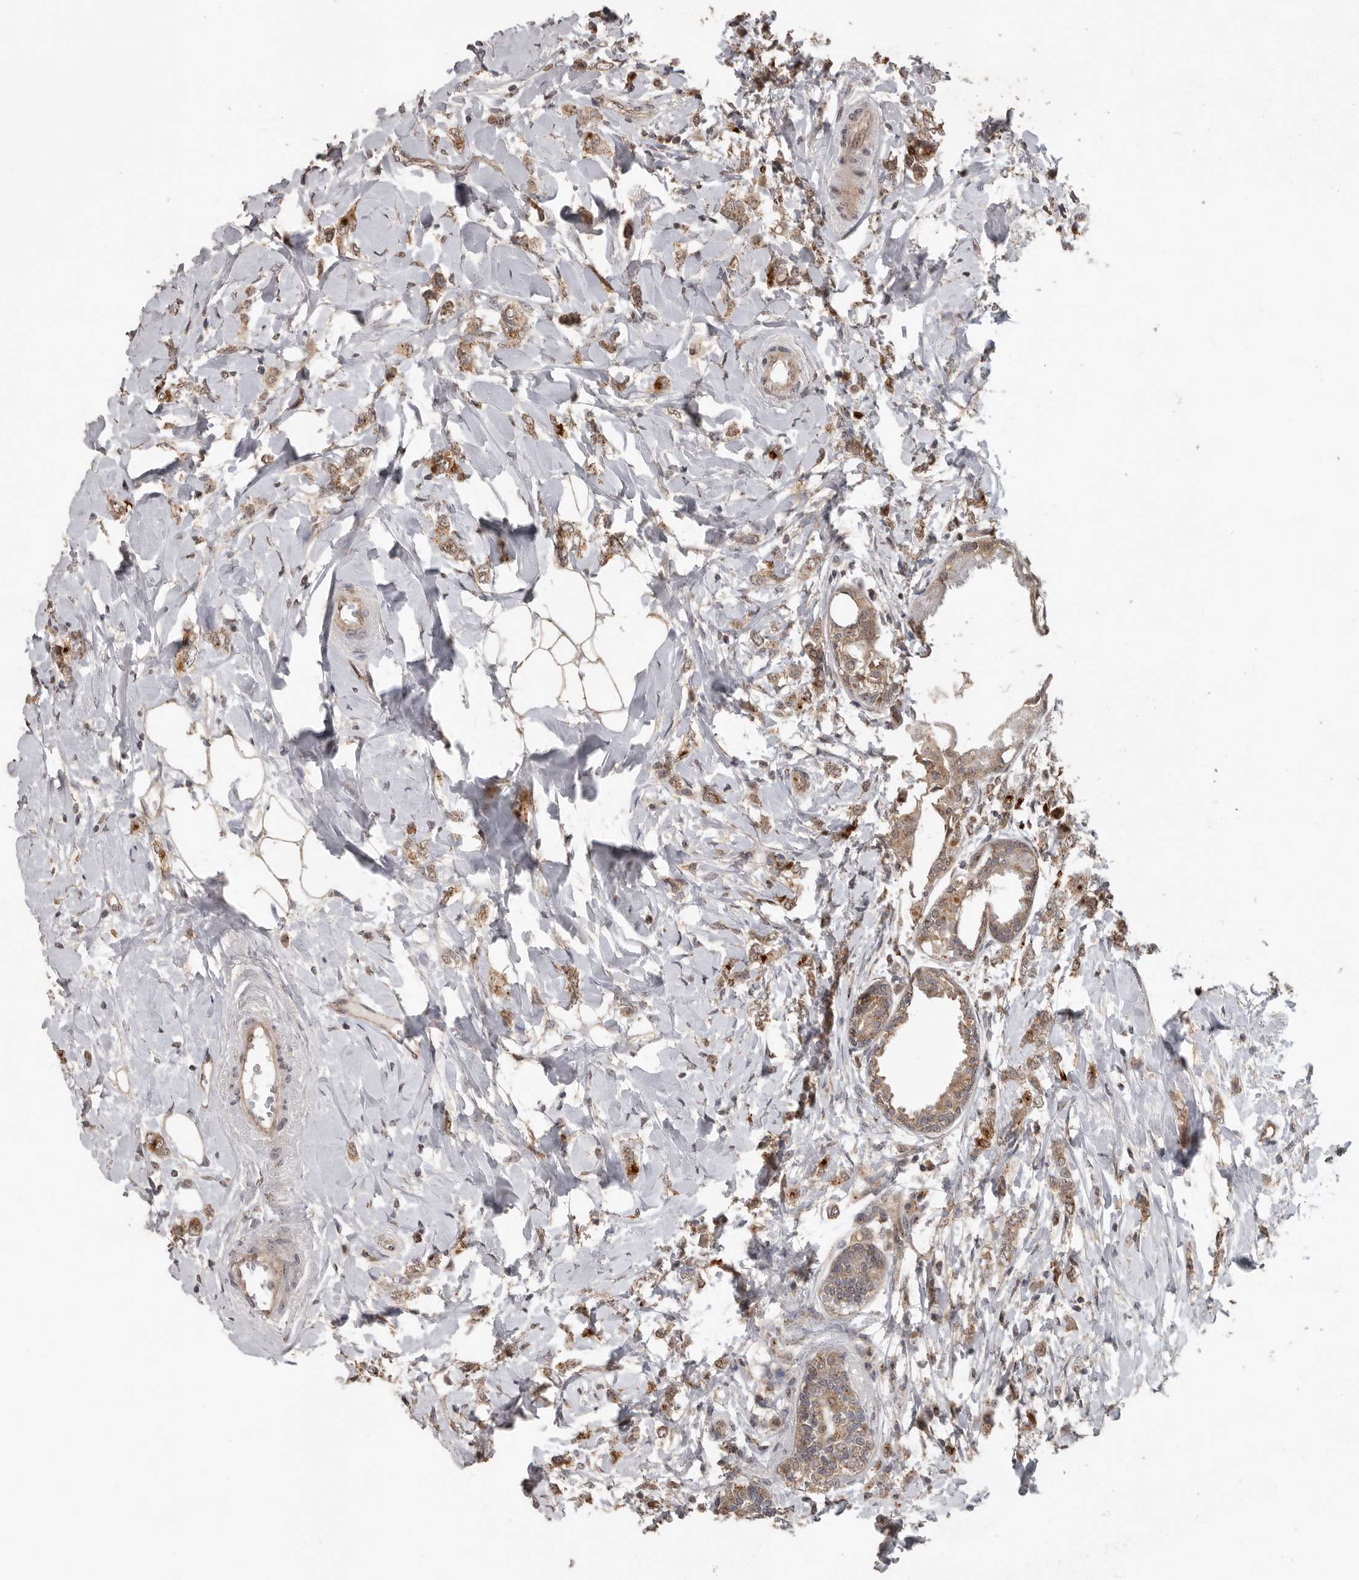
{"staining": {"intensity": "weak", "quantity": ">75%", "location": "cytoplasmic/membranous"}, "tissue": "breast cancer", "cell_type": "Tumor cells", "image_type": "cancer", "snomed": [{"axis": "morphology", "description": "Normal tissue, NOS"}, {"axis": "morphology", "description": "Lobular carcinoma"}, {"axis": "topography", "description": "Breast"}], "caption": "High-magnification brightfield microscopy of breast lobular carcinoma stained with DAB (brown) and counterstained with hematoxylin (blue). tumor cells exhibit weak cytoplasmic/membranous positivity is appreciated in approximately>75% of cells.", "gene": "CEP350", "patient": {"sex": "female", "age": 47}}